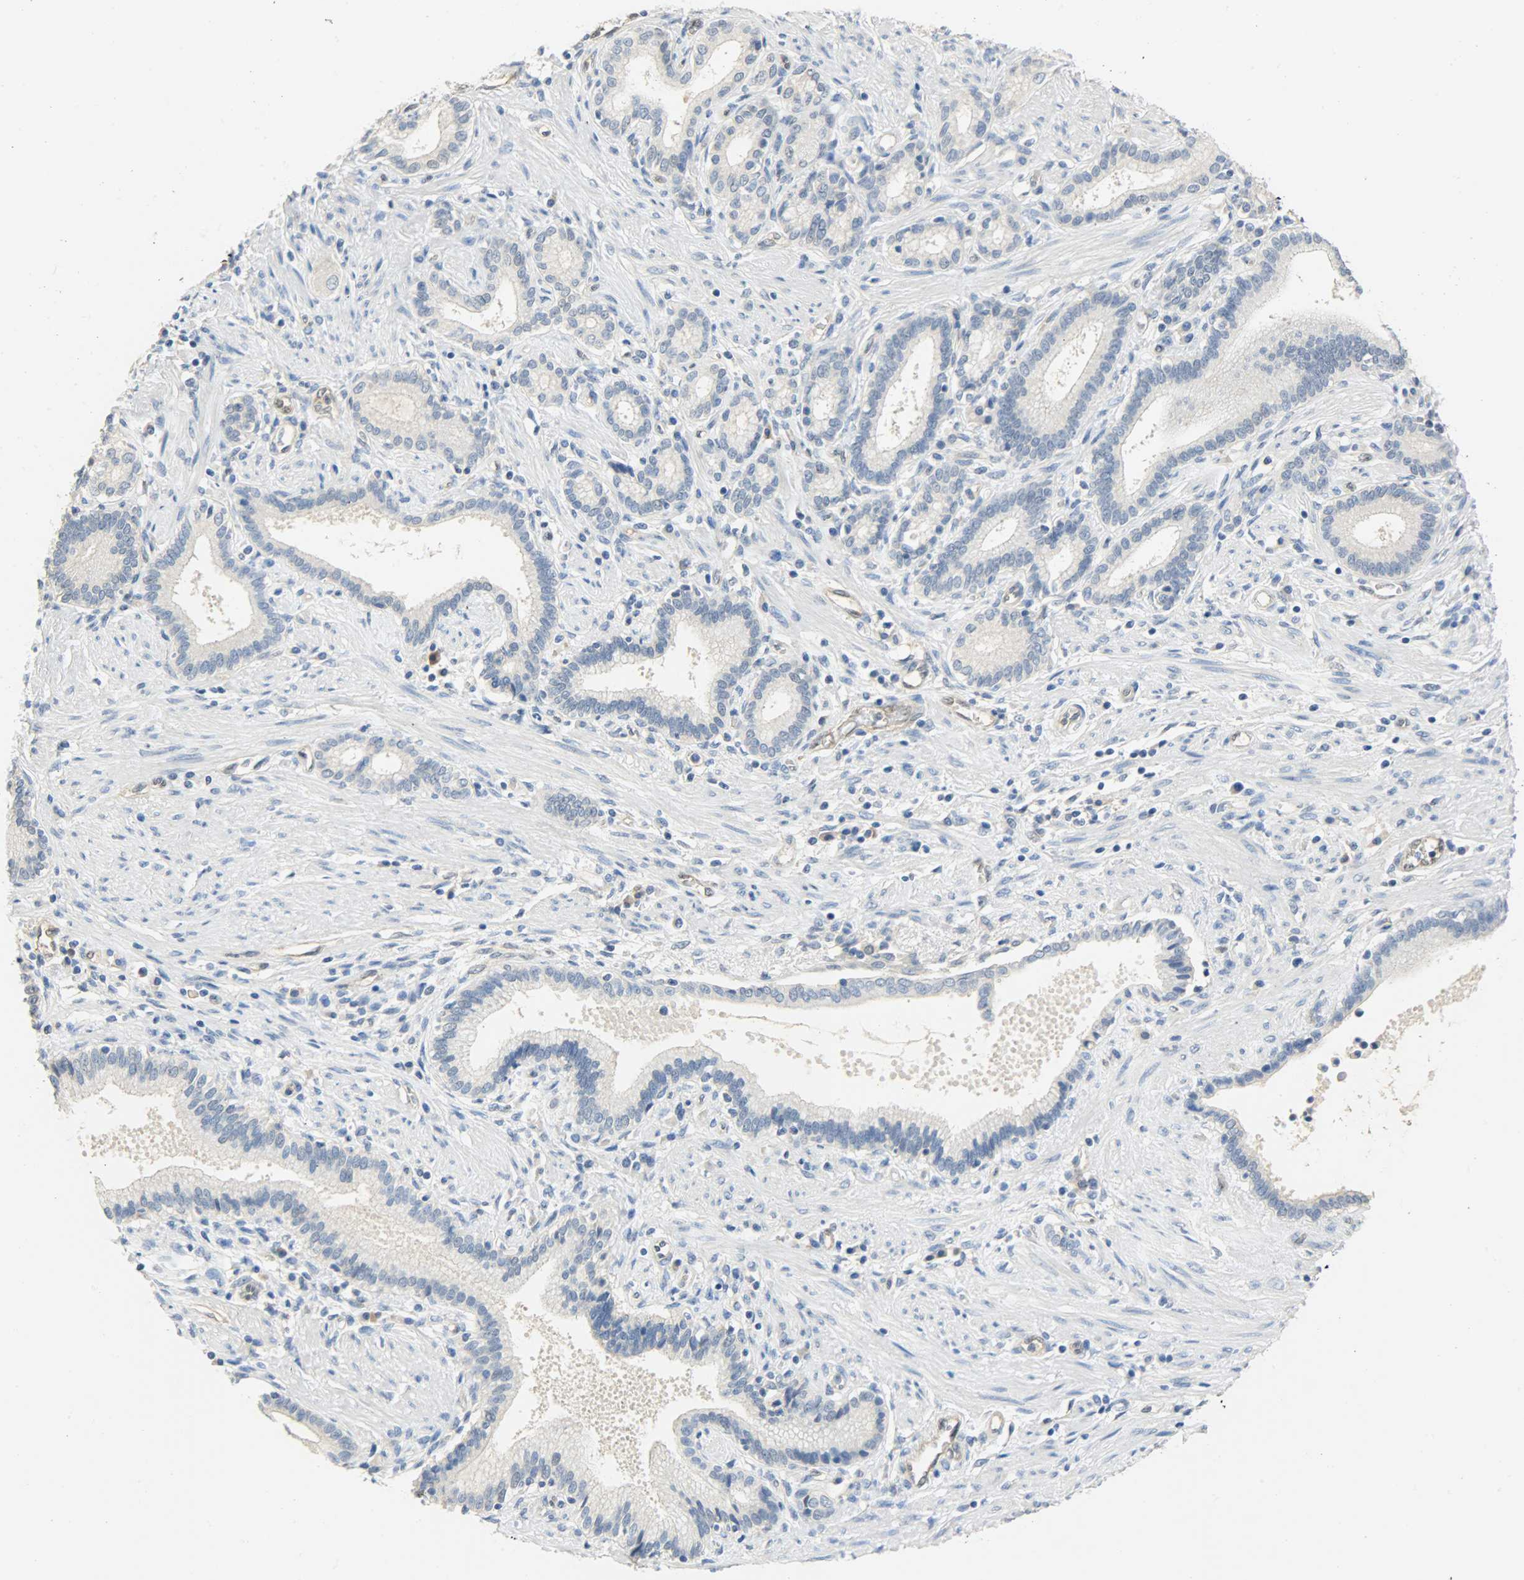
{"staining": {"intensity": "negative", "quantity": "none", "location": "none"}, "tissue": "pancreatic cancer", "cell_type": "Tumor cells", "image_type": "cancer", "snomed": [{"axis": "morphology", "description": "Adenocarcinoma, NOS"}, {"axis": "topography", "description": "Pancreas"}], "caption": "IHC image of neoplastic tissue: human pancreatic adenocarcinoma stained with DAB (3,3'-diaminobenzidine) displays no significant protein staining in tumor cells.", "gene": "FKBP1A", "patient": {"sex": "female", "age": 48}}